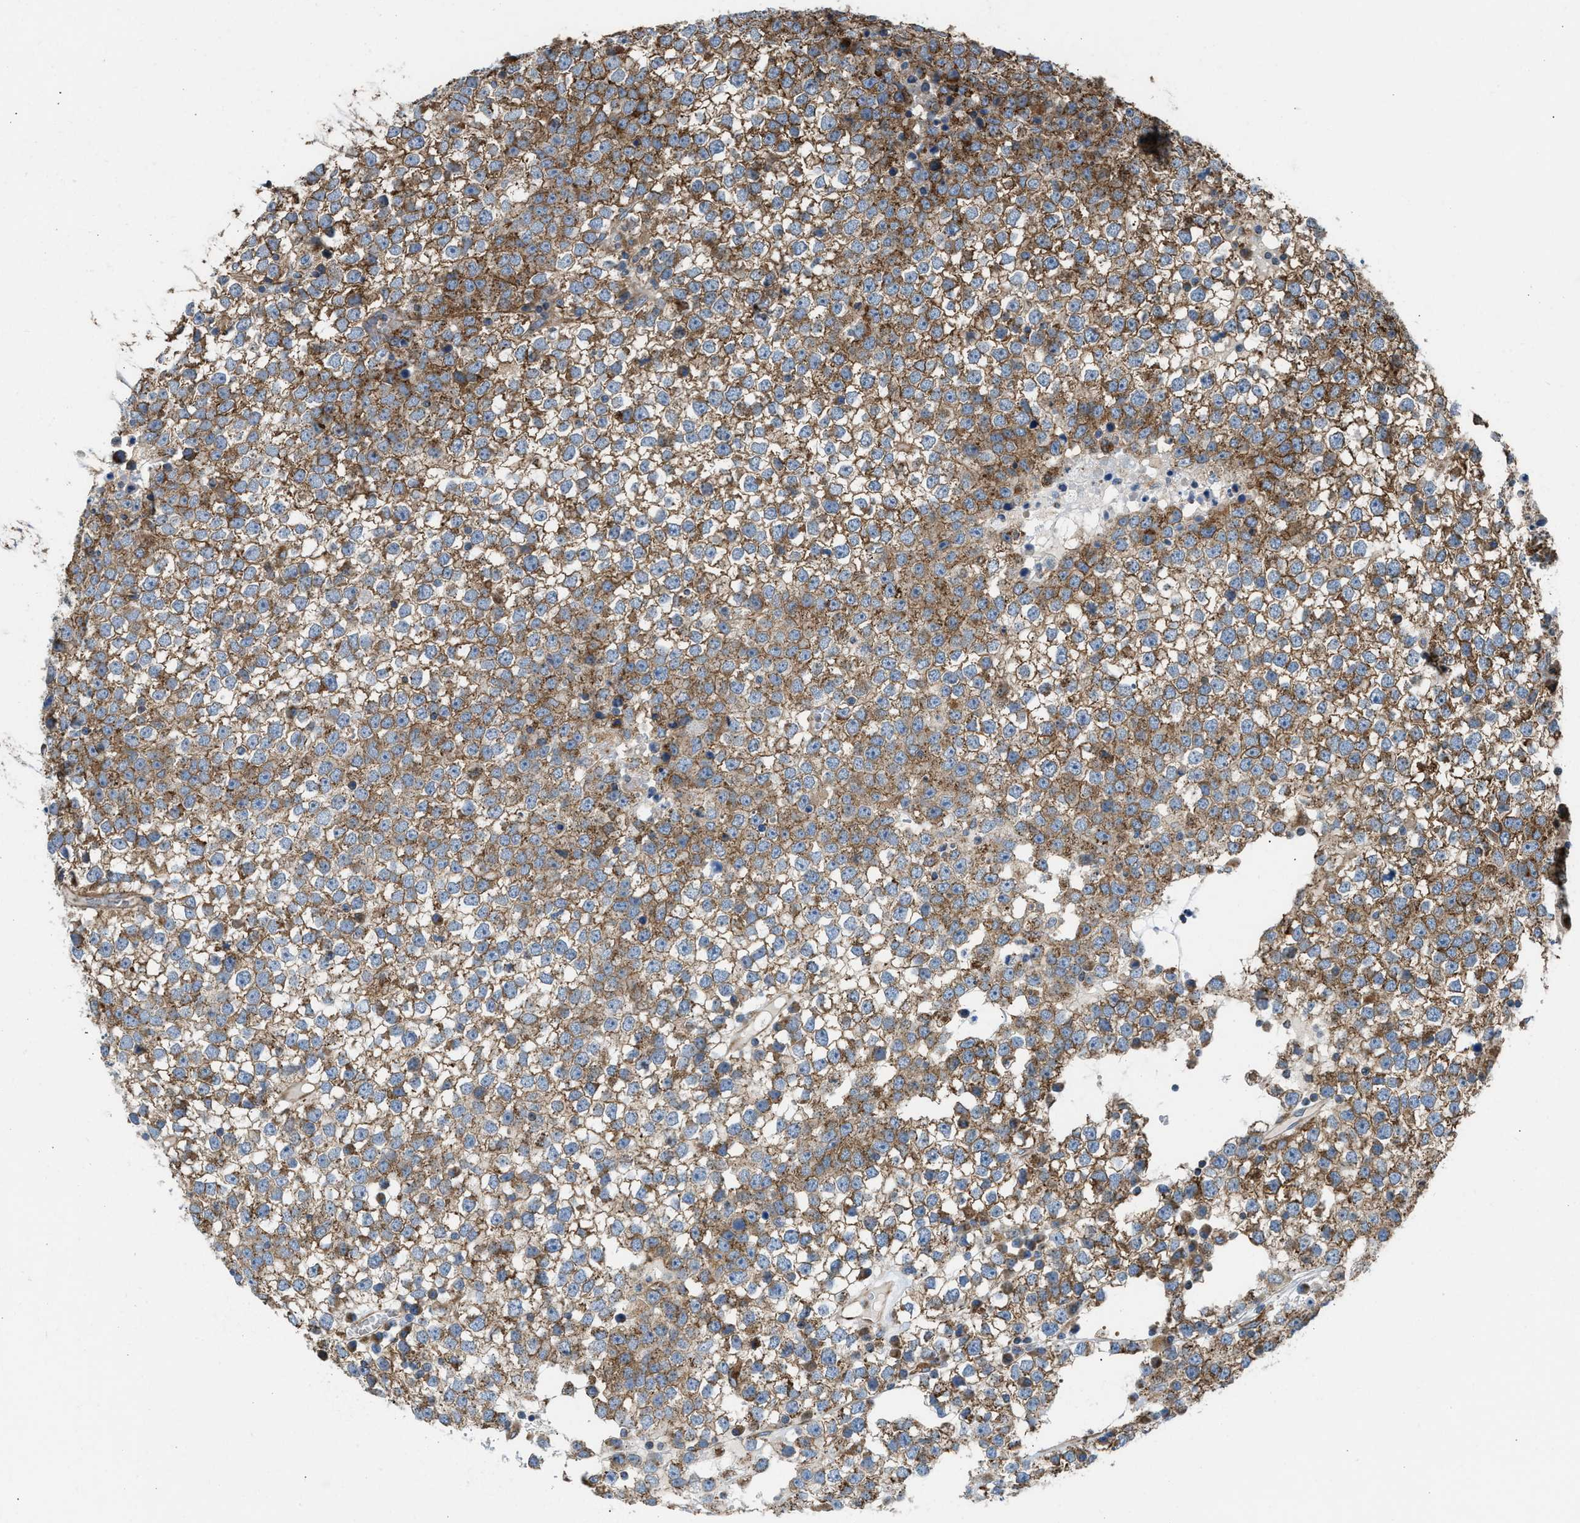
{"staining": {"intensity": "moderate", "quantity": ">75%", "location": "cytoplasmic/membranous"}, "tissue": "testis cancer", "cell_type": "Tumor cells", "image_type": "cancer", "snomed": [{"axis": "morphology", "description": "Seminoma, NOS"}, {"axis": "topography", "description": "Testis"}], "caption": "Immunohistochemical staining of testis seminoma shows medium levels of moderate cytoplasmic/membranous expression in approximately >75% of tumor cells.", "gene": "SLC10A3", "patient": {"sex": "male", "age": 65}}